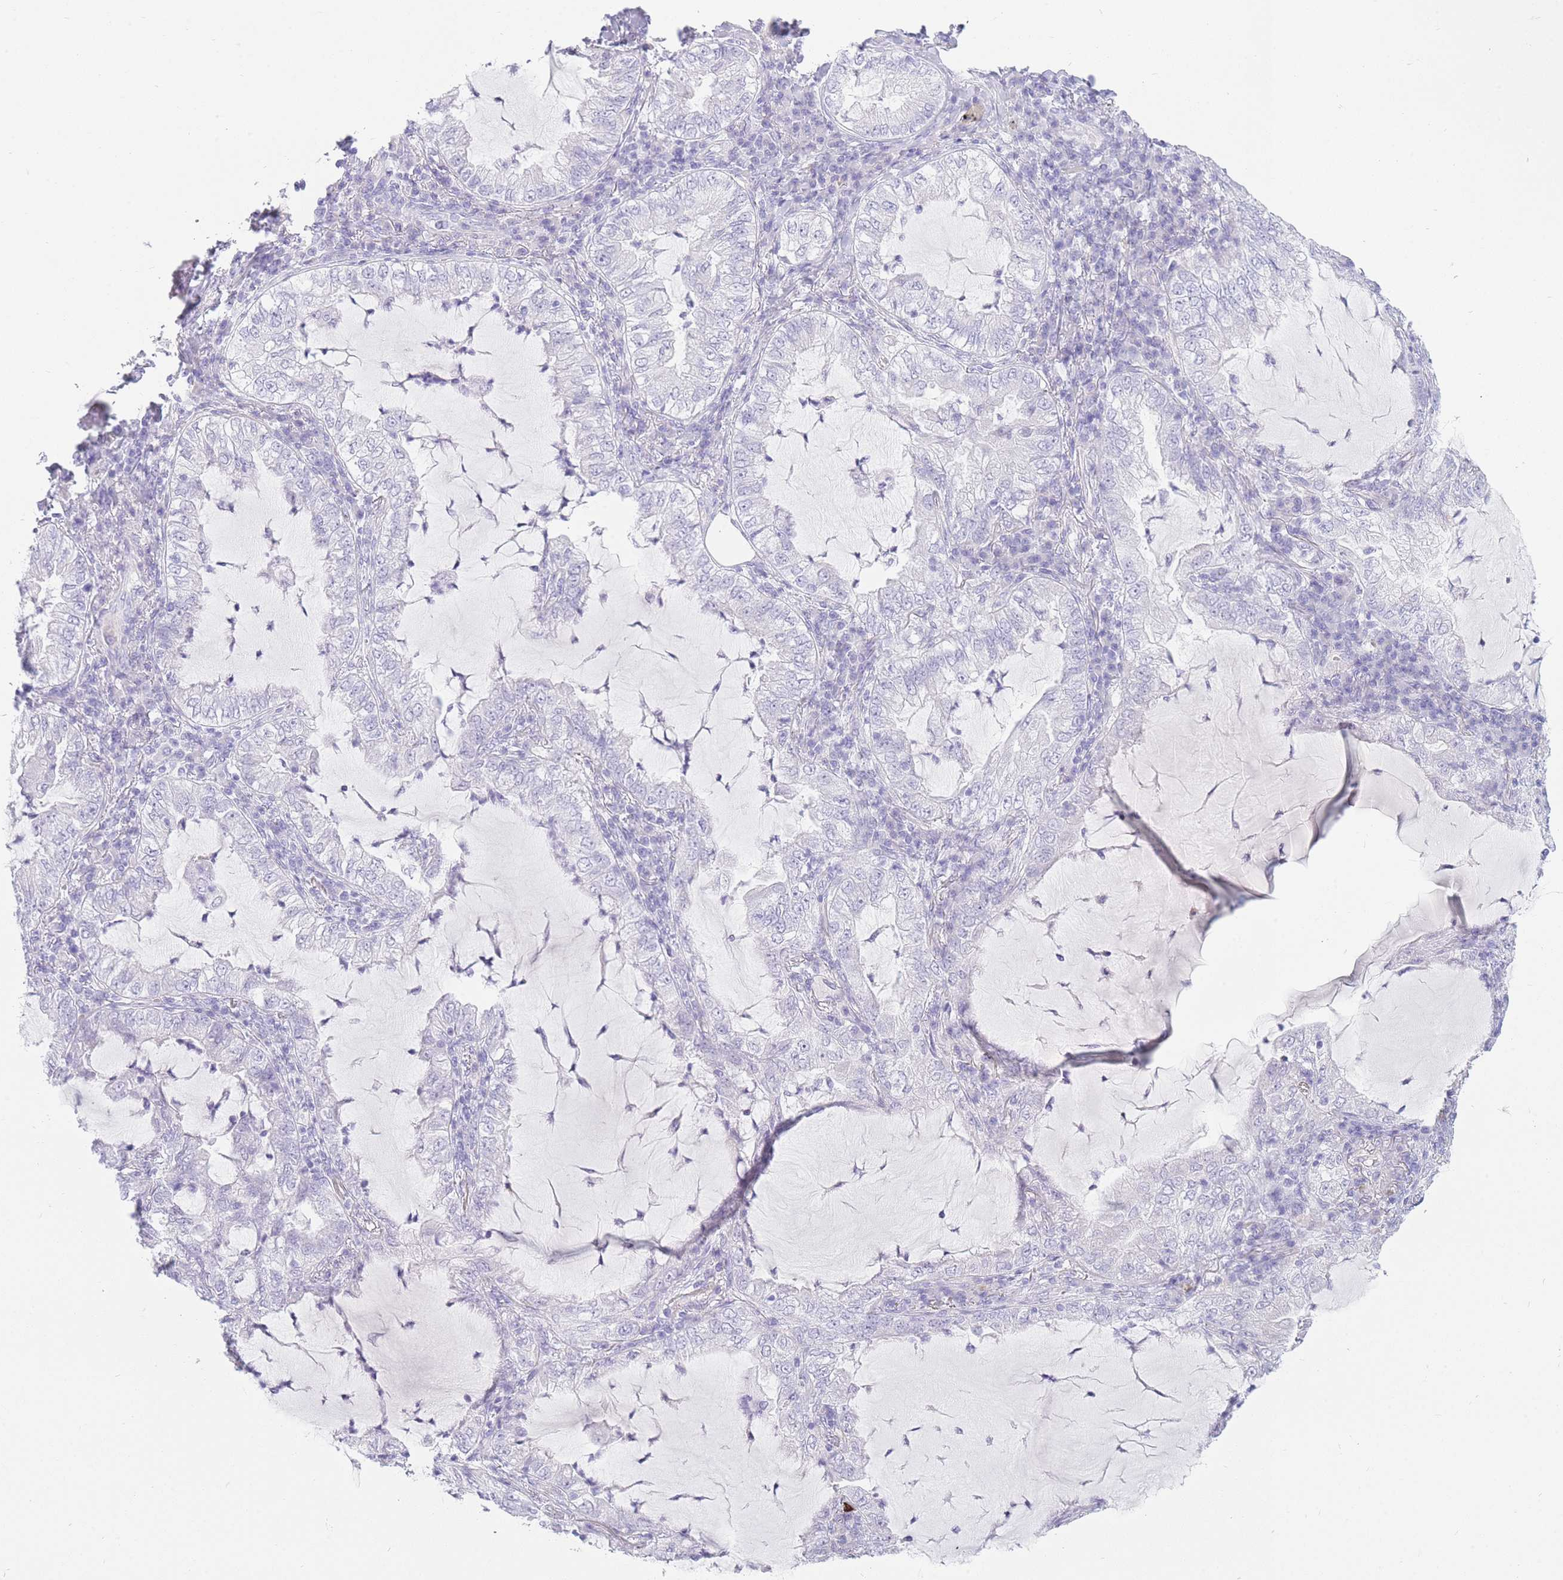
{"staining": {"intensity": "negative", "quantity": "none", "location": "none"}, "tissue": "lung cancer", "cell_type": "Tumor cells", "image_type": "cancer", "snomed": [{"axis": "morphology", "description": "Adenocarcinoma, NOS"}, {"axis": "topography", "description": "Lung"}], "caption": "This is an IHC micrograph of human lung cancer. There is no expression in tumor cells.", "gene": "UPK1A", "patient": {"sex": "female", "age": 73}}